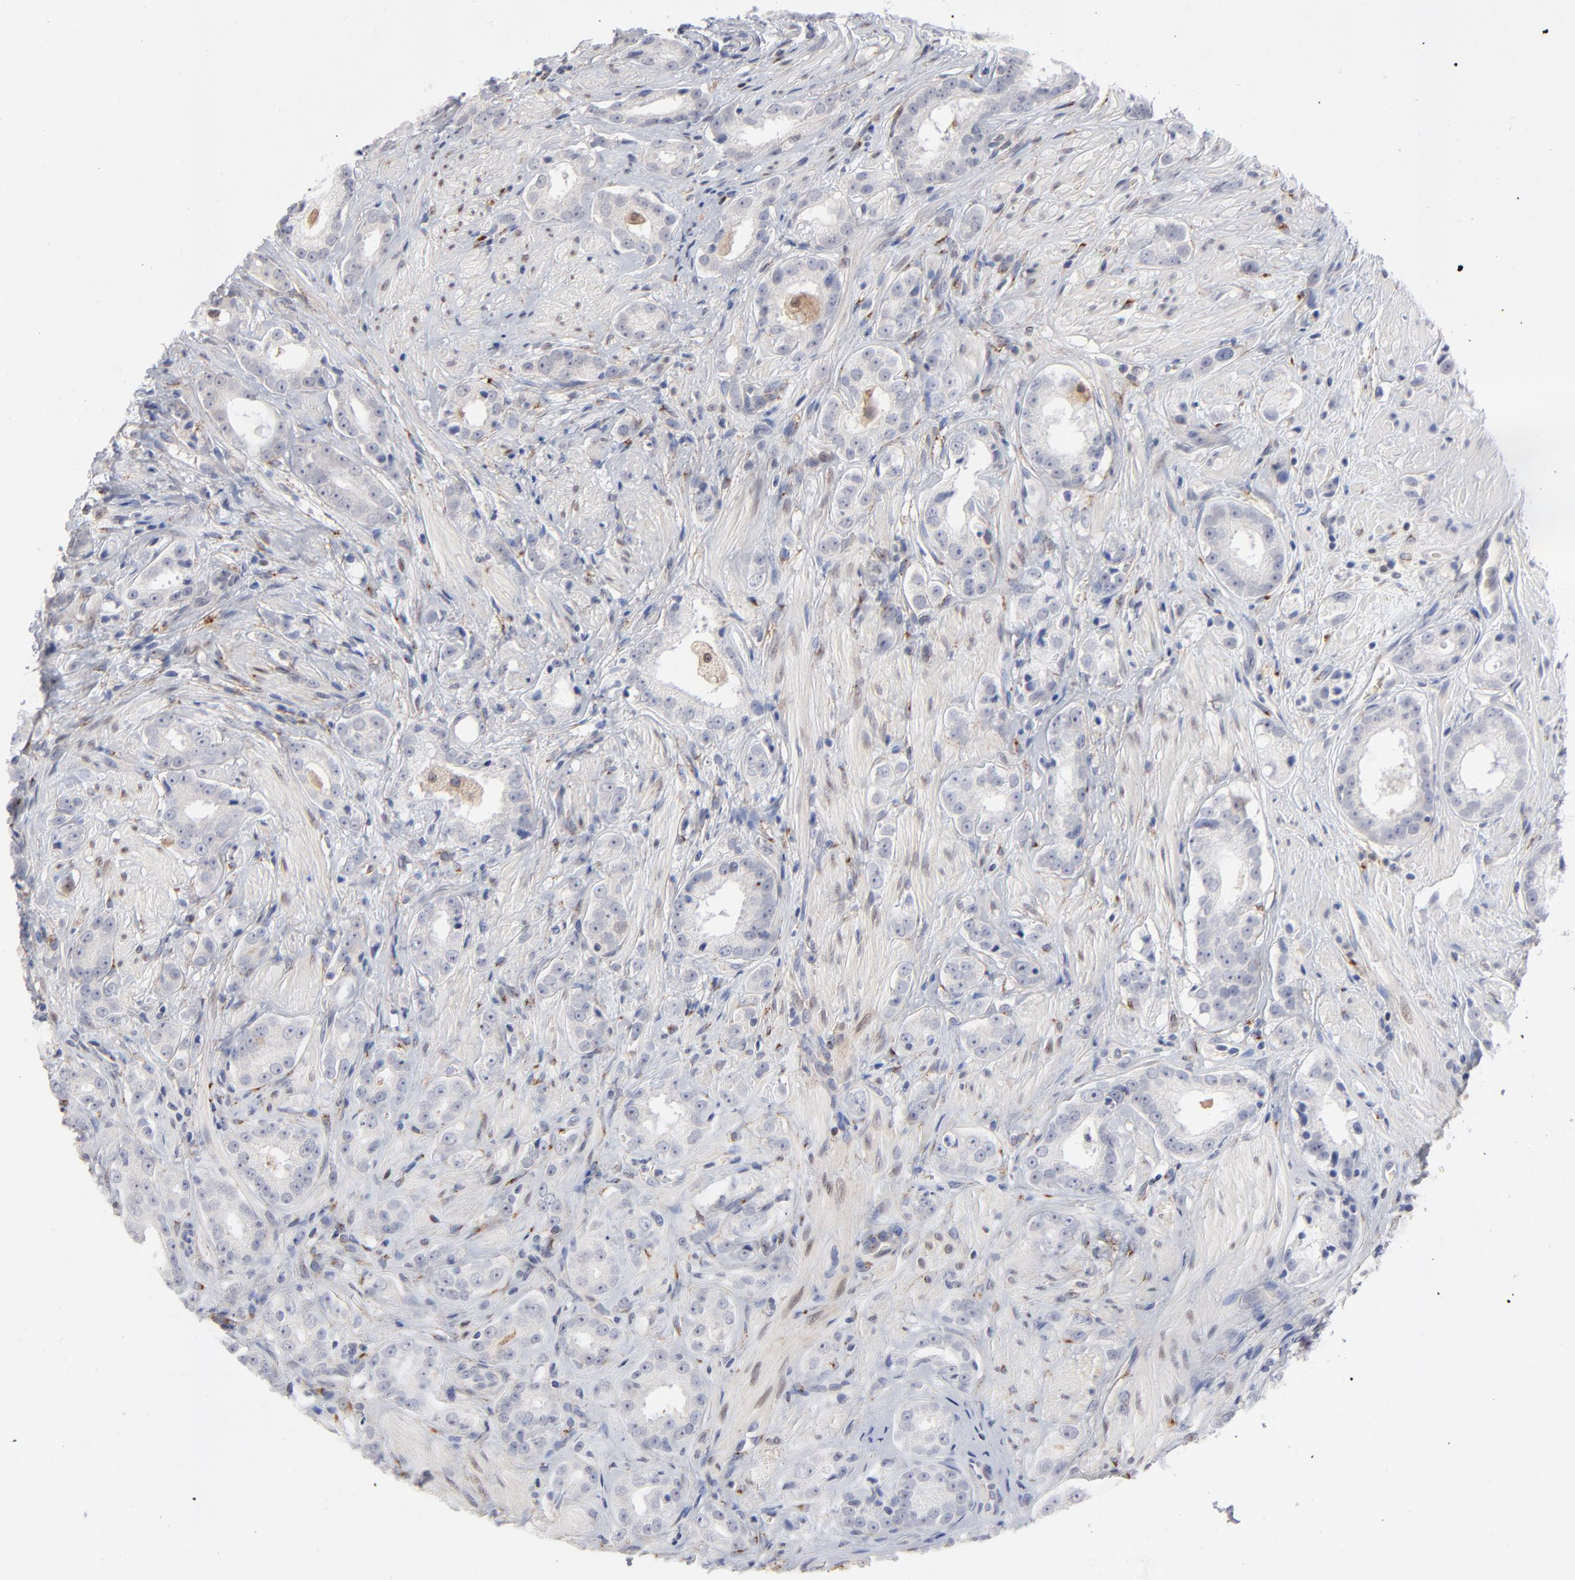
{"staining": {"intensity": "negative", "quantity": "none", "location": "none"}, "tissue": "prostate cancer", "cell_type": "Tumor cells", "image_type": "cancer", "snomed": [{"axis": "morphology", "description": "Adenocarcinoma, Medium grade"}, {"axis": "topography", "description": "Prostate"}], "caption": "The immunohistochemistry histopathology image has no significant staining in tumor cells of prostate cancer tissue.", "gene": "AURKA", "patient": {"sex": "male", "age": 53}}